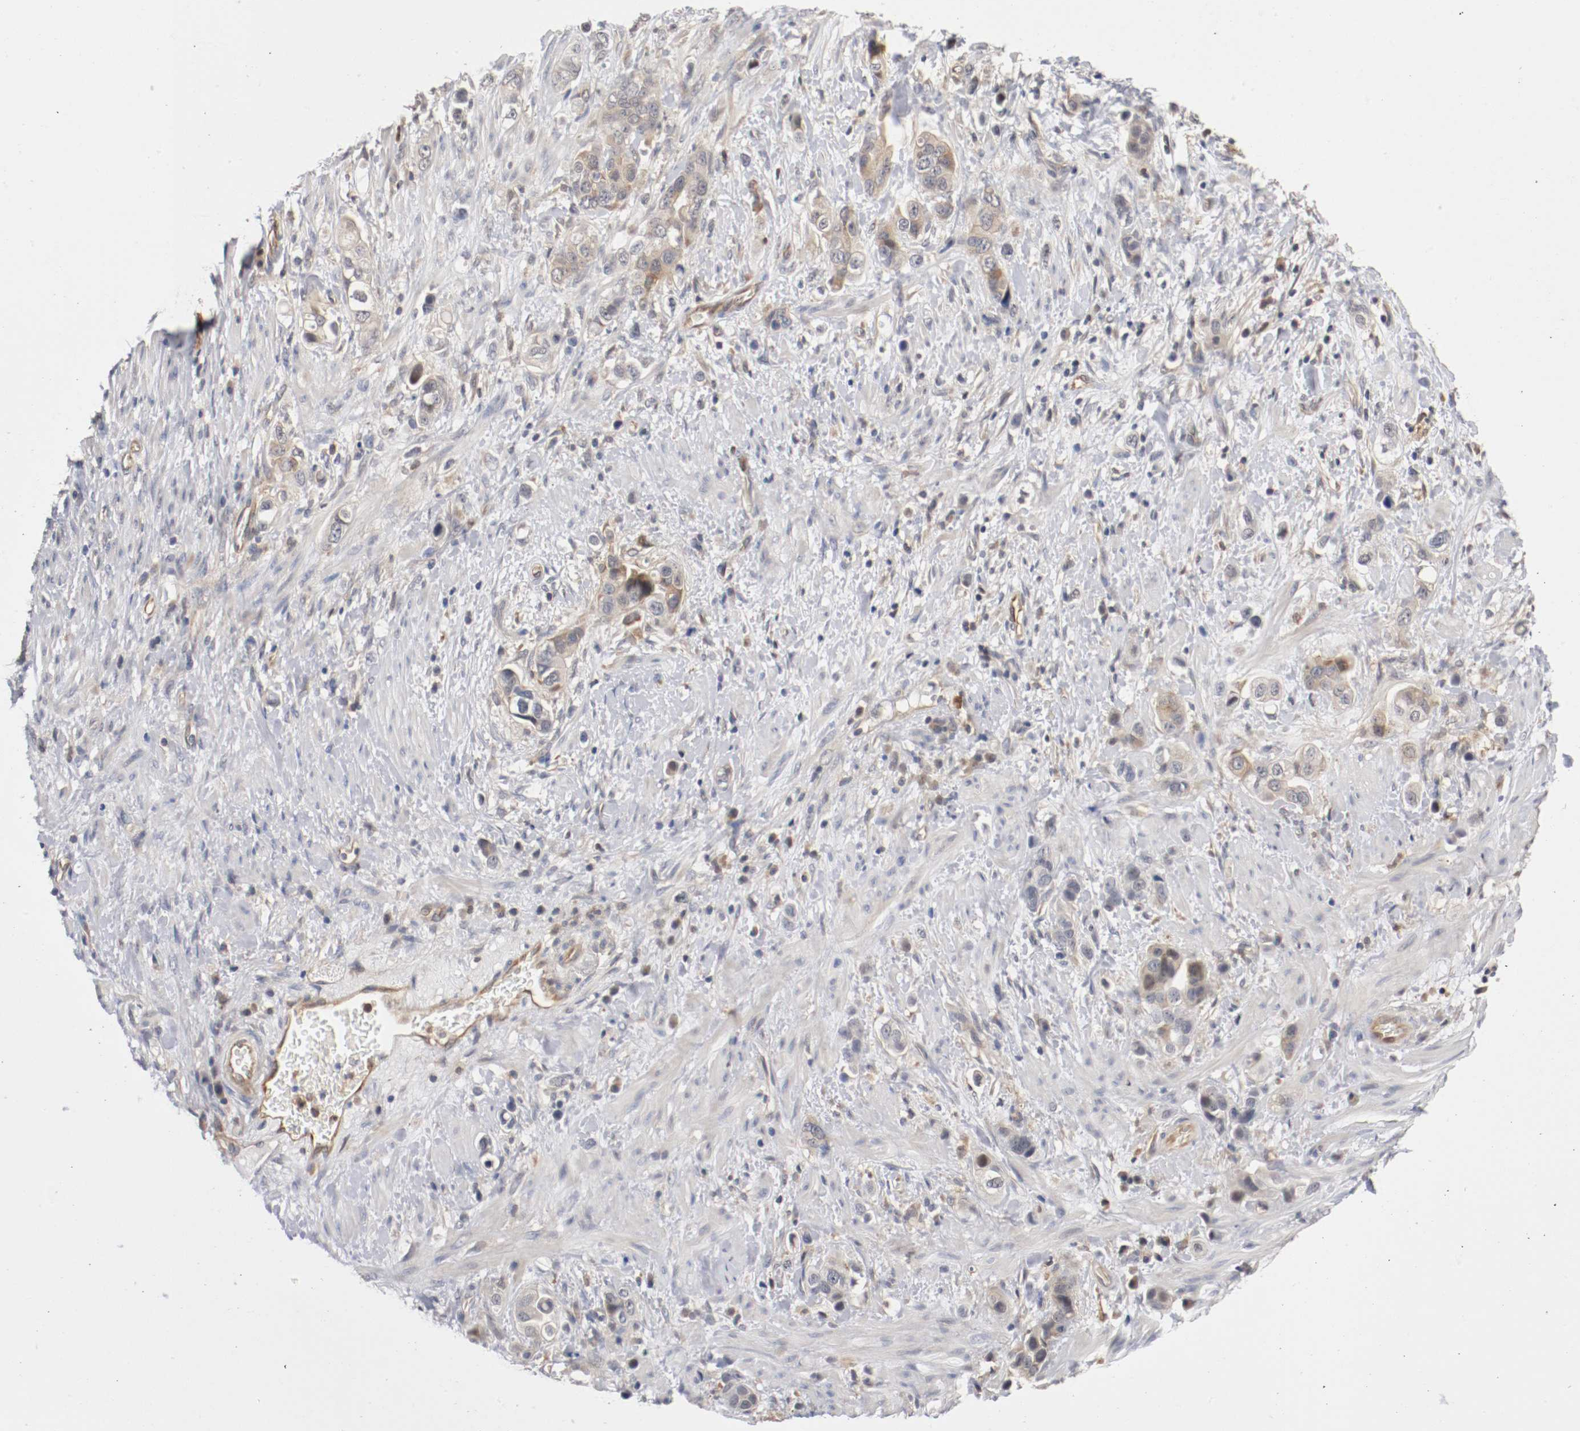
{"staining": {"intensity": "weak", "quantity": "25%-75%", "location": "cytoplasmic/membranous"}, "tissue": "stomach cancer", "cell_type": "Tumor cells", "image_type": "cancer", "snomed": [{"axis": "morphology", "description": "Adenocarcinoma, NOS"}, {"axis": "topography", "description": "Stomach, lower"}], "caption": "The photomicrograph reveals staining of adenocarcinoma (stomach), revealing weak cytoplasmic/membranous protein positivity (brown color) within tumor cells.", "gene": "RBM23", "patient": {"sex": "female", "age": 93}}